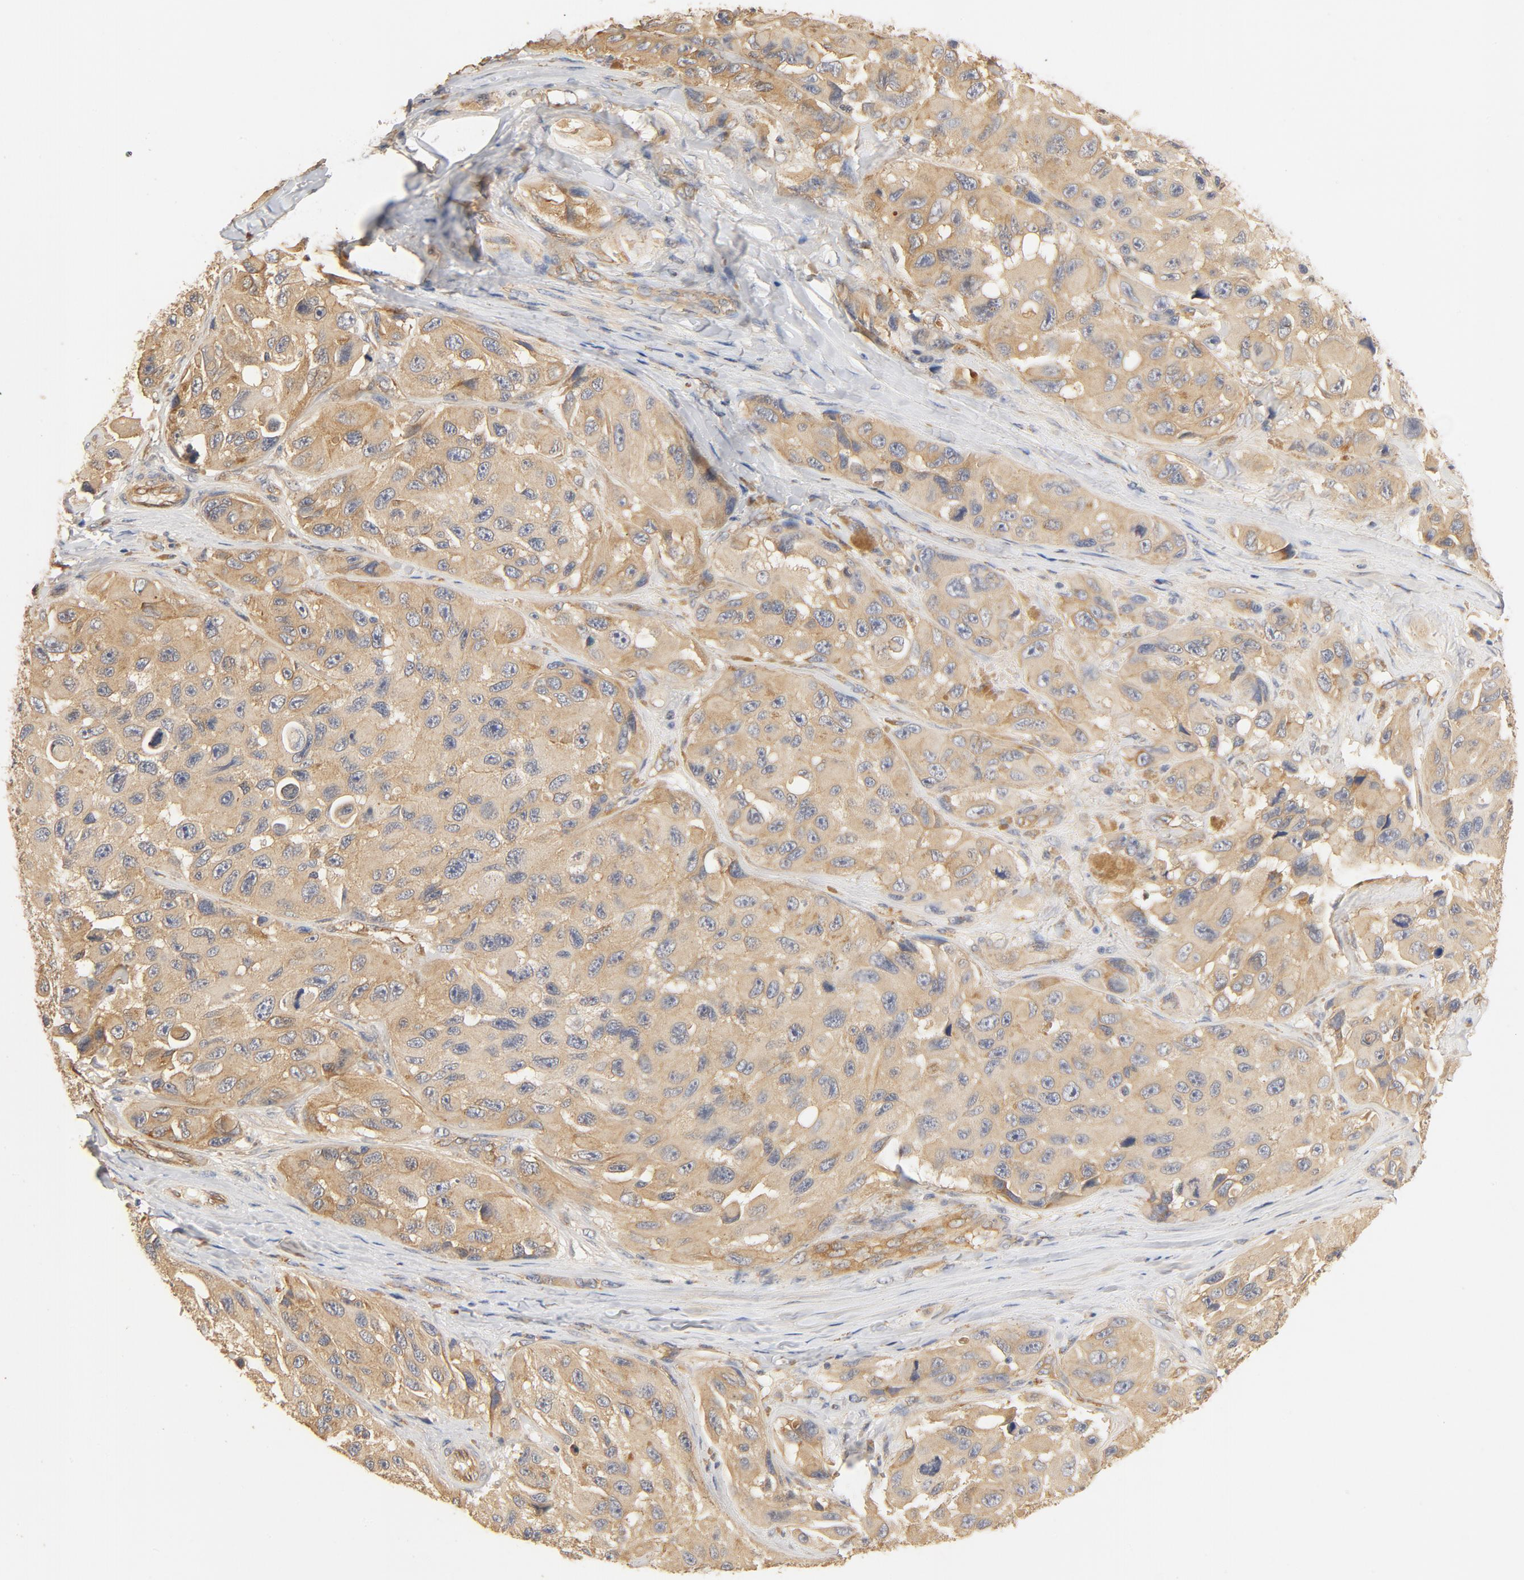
{"staining": {"intensity": "moderate", "quantity": ">75%", "location": "cytoplasmic/membranous"}, "tissue": "melanoma", "cell_type": "Tumor cells", "image_type": "cancer", "snomed": [{"axis": "morphology", "description": "Malignant melanoma, NOS"}, {"axis": "topography", "description": "Skin"}], "caption": "Melanoma stained with a protein marker shows moderate staining in tumor cells.", "gene": "UBE2J1", "patient": {"sex": "female", "age": 73}}